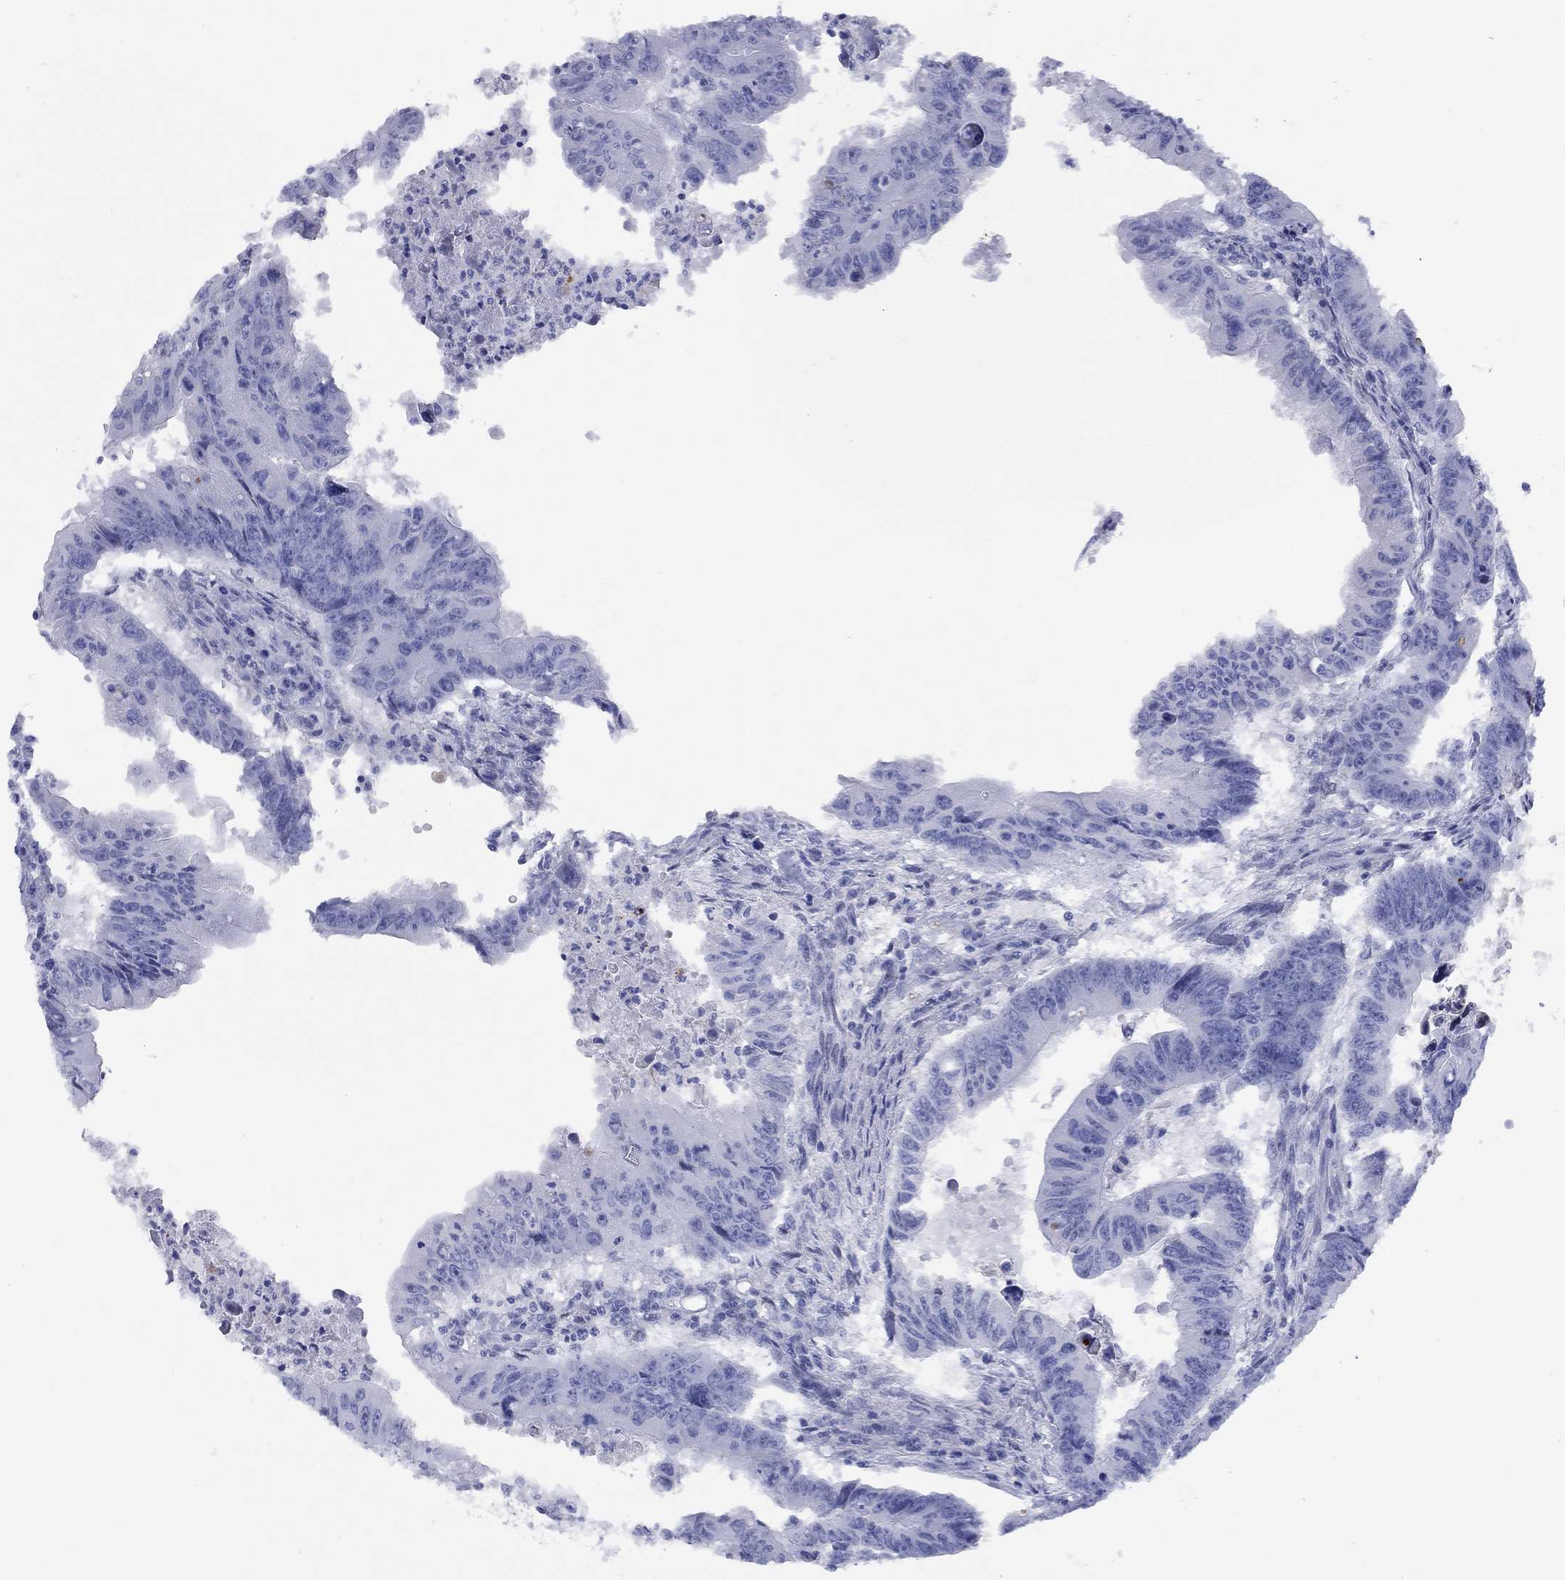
{"staining": {"intensity": "negative", "quantity": "none", "location": "none"}, "tissue": "colorectal cancer", "cell_type": "Tumor cells", "image_type": "cancer", "snomed": [{"axis": "morphology", "description": "Adenocarcinoma, NOS"}, {"axis": "topography", "description": "Colon"}], "caption": "Colorectal adenocarcinoma stained for a protein using immunohistochemistry (IHC) shows no expression tumor cells.", "gene": "CCNA1", "patient": {"sex": "female", "age": 87}}